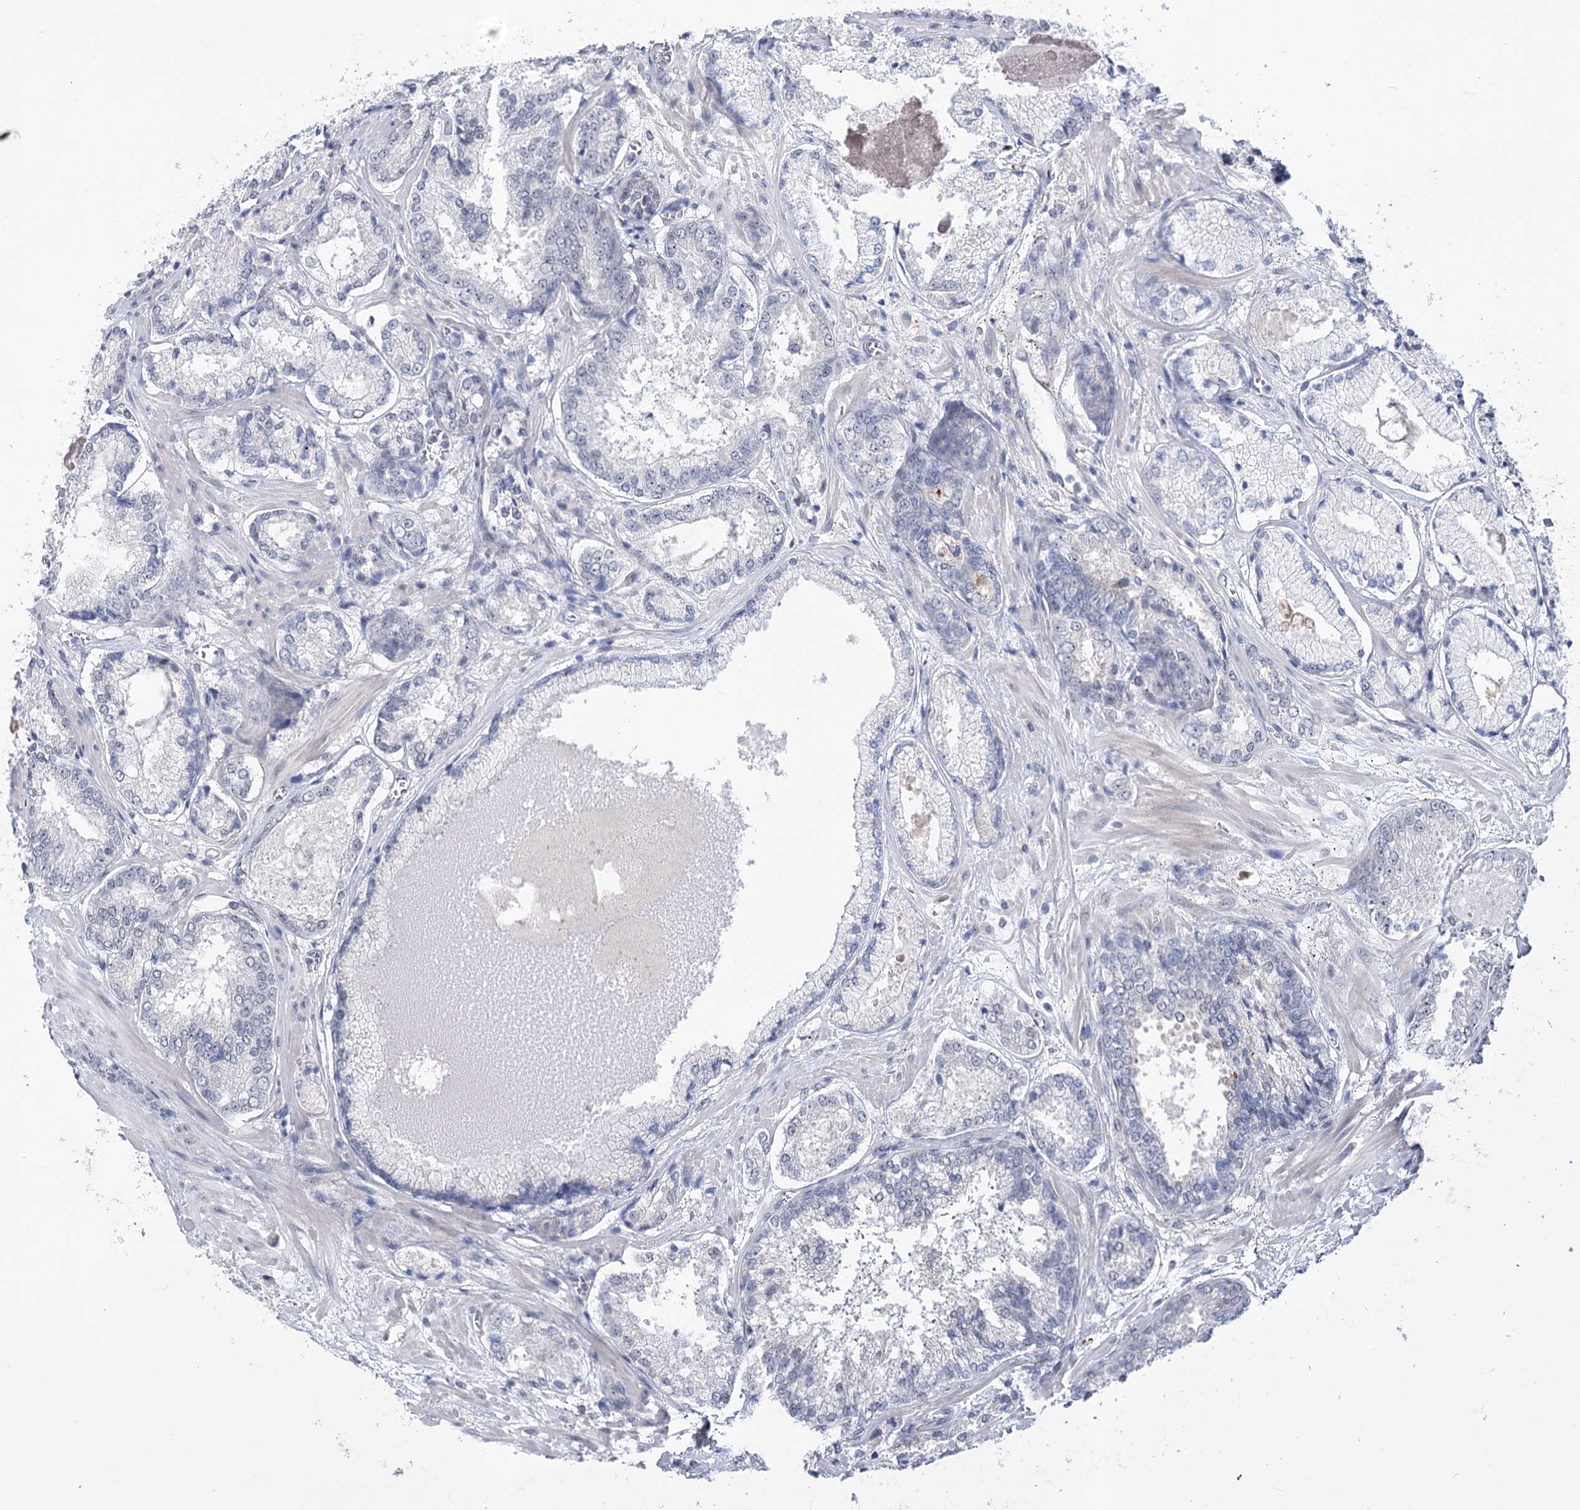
{"staining": {"intensity": "negative", "quantity": "none", "location": "none"}, "tissue": "prostate cancer", "cell_type": "Tumor cells", "image_type": "cancer", "snomed": [{"axis": "morphology", "description": "Adenocarcinoma, Low grade"}, {"axis": "topography", "description": "Prostate"}], "caption": "Tumor cells show no significant expression in adenocarcinoma (low-grade) (prostate). The staining is performed using DAB (3,3'-diaminobenzidine) brown chromogen with nuclei counter-stained in using hematoxylin.", "gene": "ATP10B", "patient": {"sex": "male", "age": 74}}